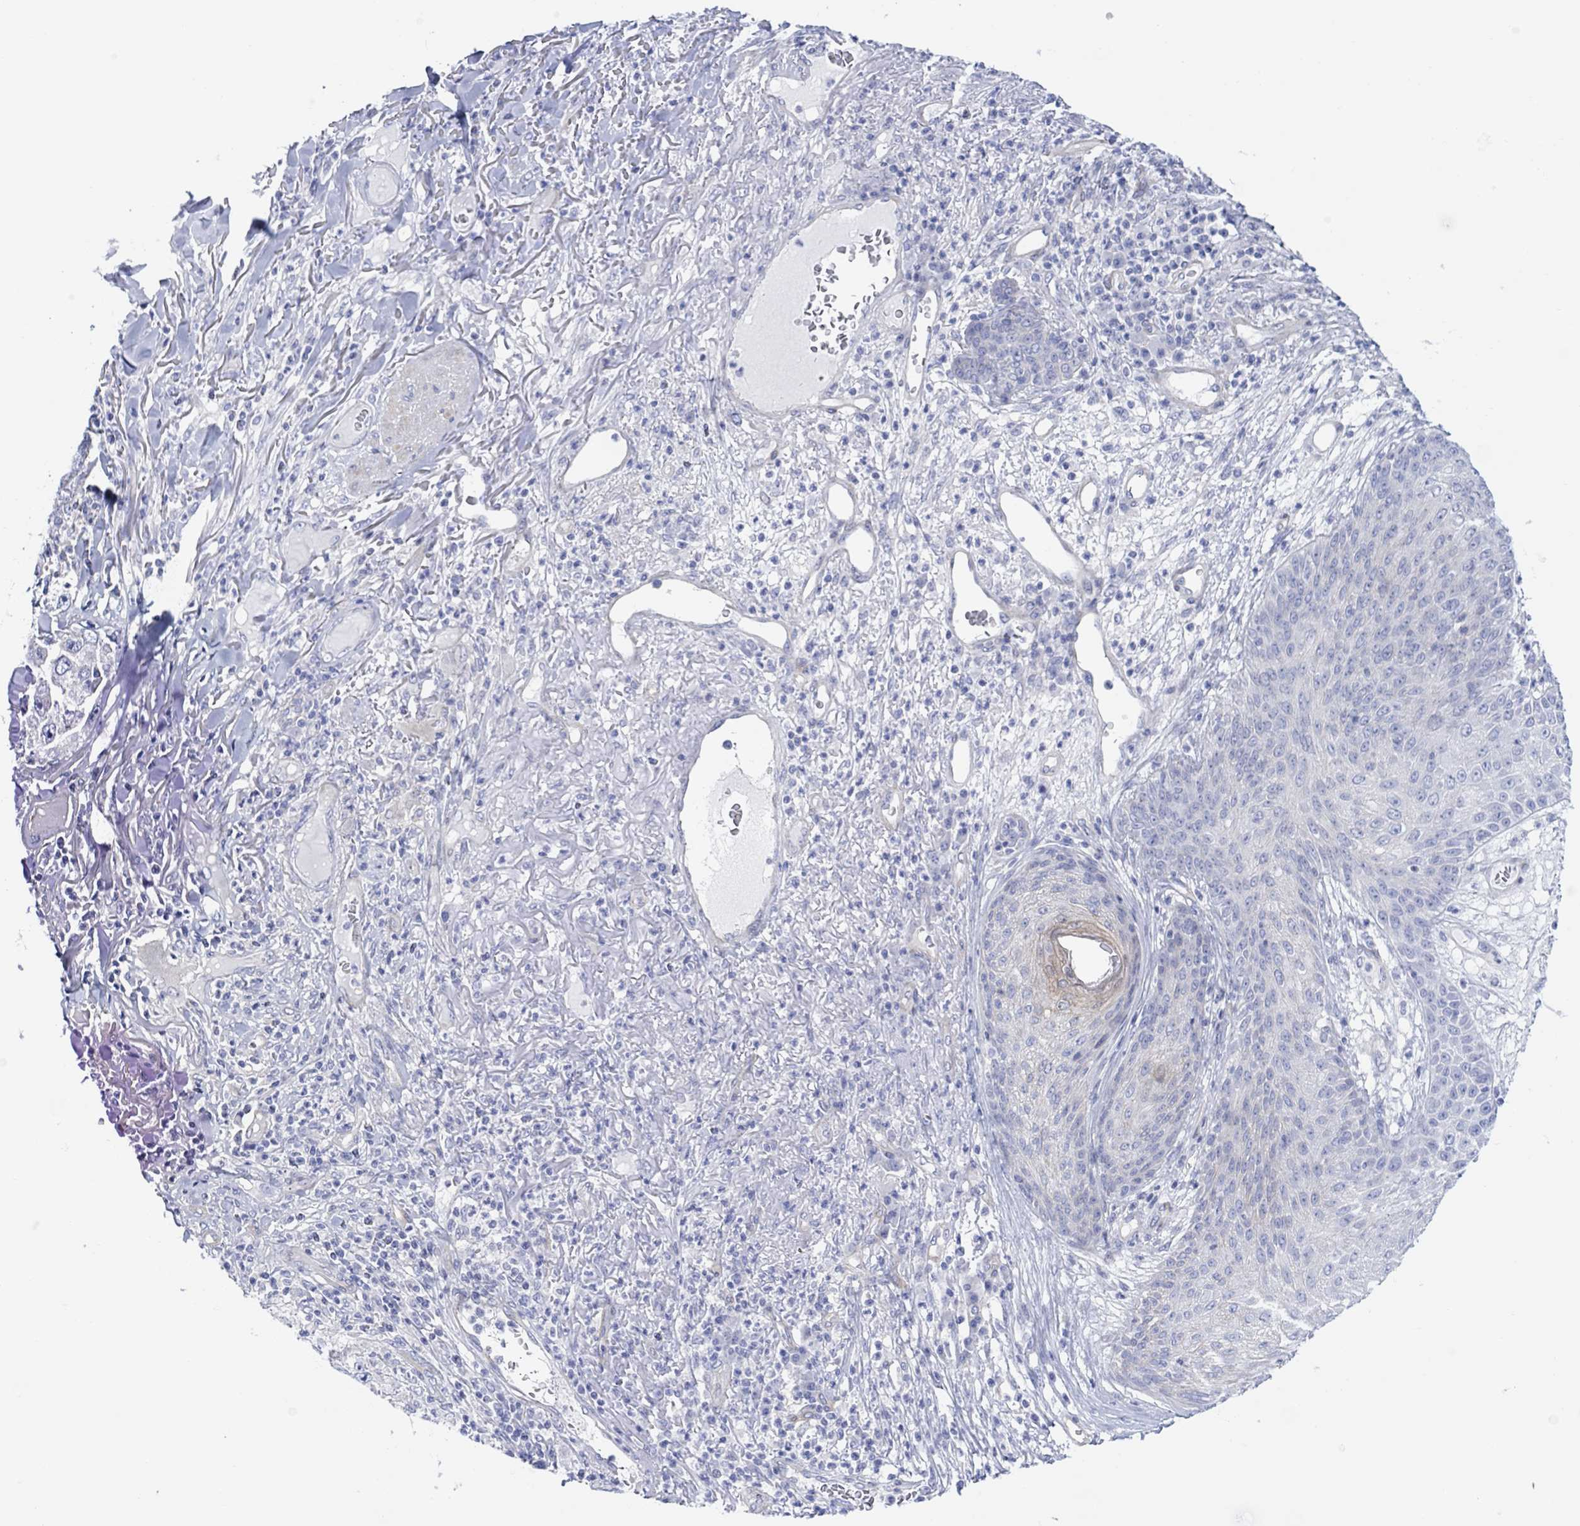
{"staining": {"intensity": "negative", "quantity": "none", "location": "none"}, "tissue": "skin cancer", "cell_type": "Tumor cells", "image_type": "cancer", "snomed": [{"axis": "morphology", "description": "Squamous cell carcinoma, NOS"}, {"axis": "topography", "description": "Skin"}], "caption": "Immunohistochemistry histopathology image of neoplastic tissue: skin cancer (squamous cell carcinoma) stained with DAB (3,3'-diaminobenzidine) exhibits no significant protein staining in tumor cells.", "gene": "TLDC2", "patient": {"sex": "male", "age": 82}}